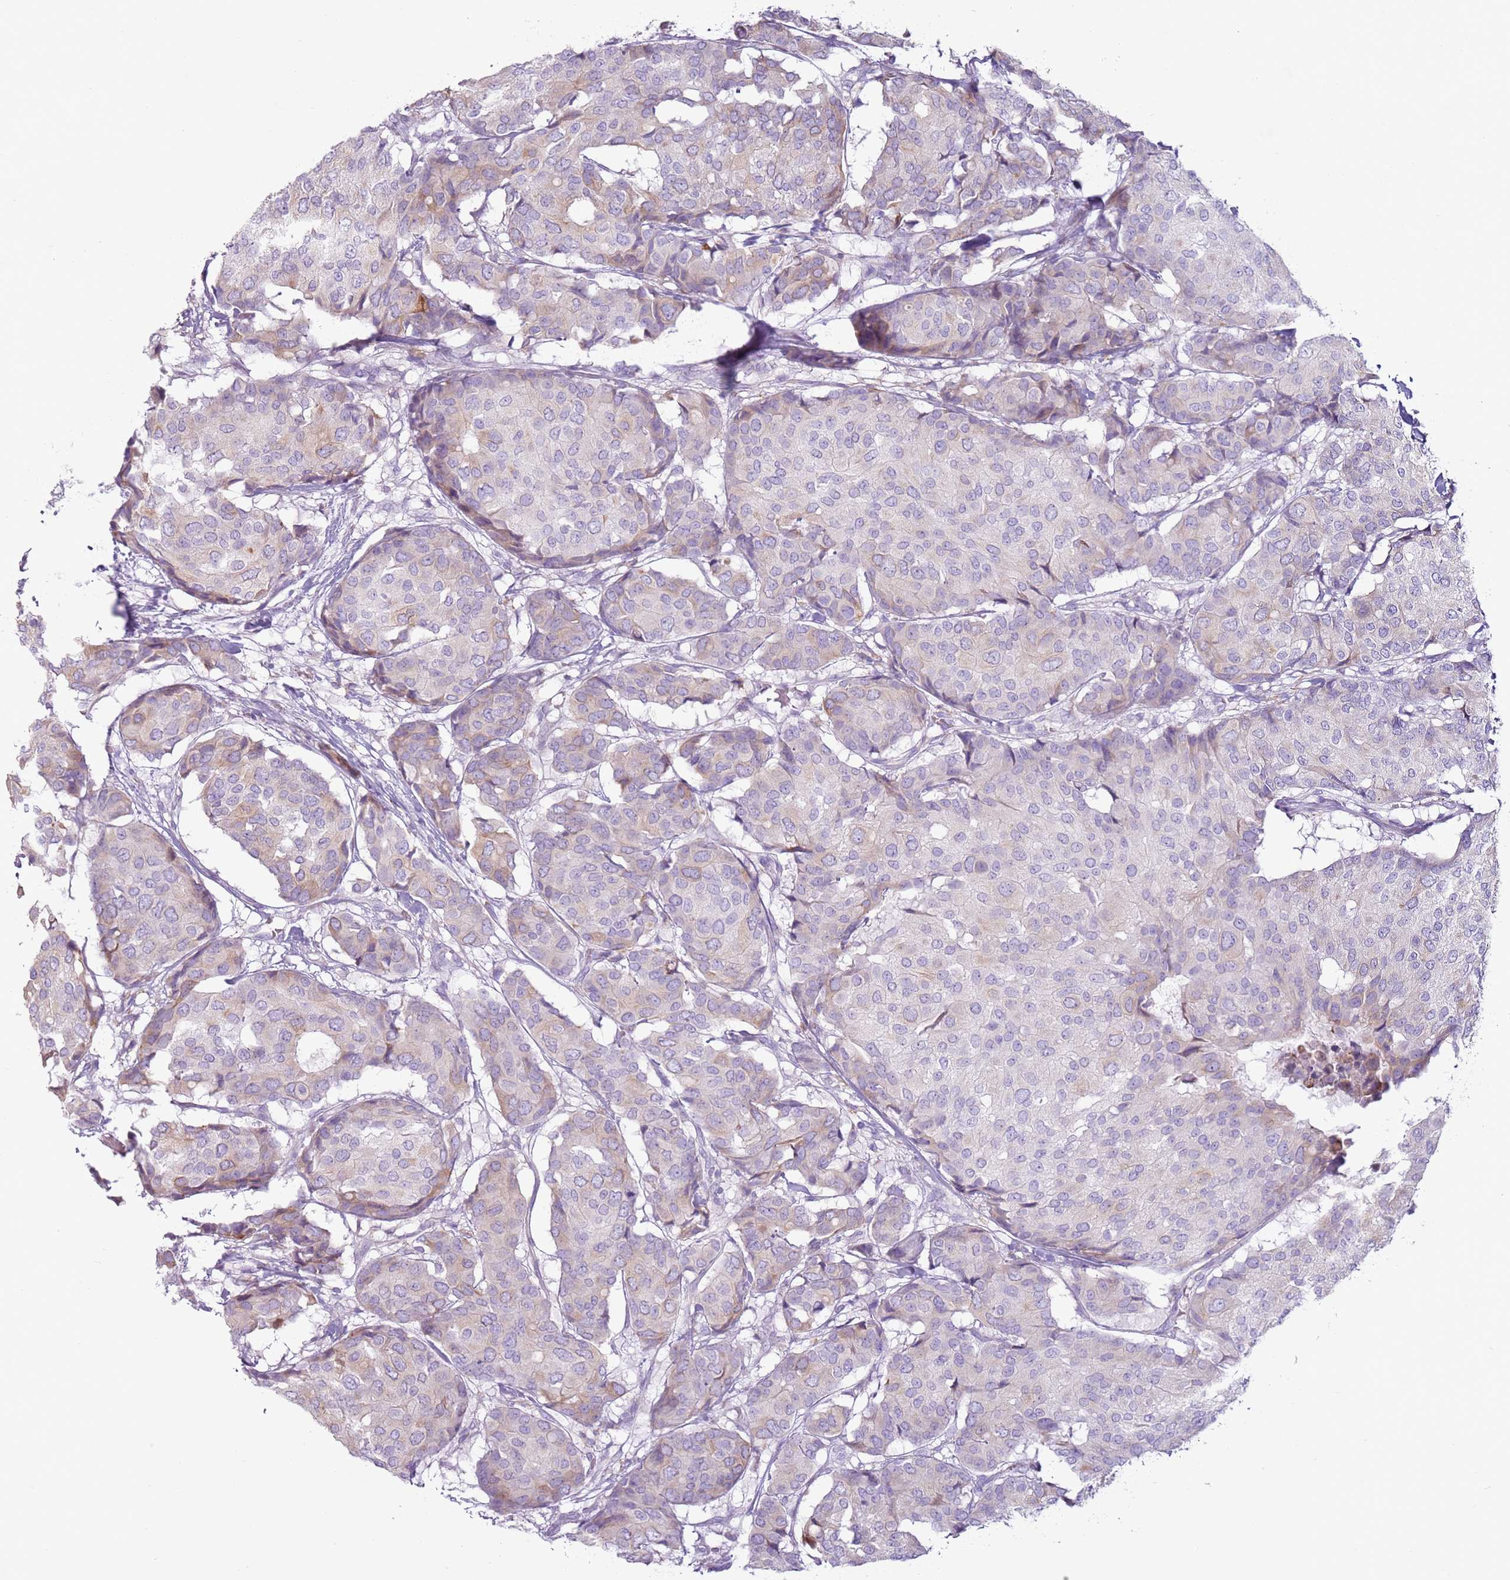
{"staining": {"intensity": "weak", "quantity": "<25%", "location": "cytoplasmic/membranous"}, "tissue": "breast cancer", "cell_type": "Tumor cells", "image_type": "cancer", "snomed": [{"axis": "morphology", "description": "Duct carcinoma"}, {"axis": "topography", "description": "Breast"}], "caption": "An image of infiltrating ductal carcinoma (breast) stained for a protein shows no brown staining in tumor cells.", "gene": "OAF", "patient": {"sex": "female", "age": 75}}